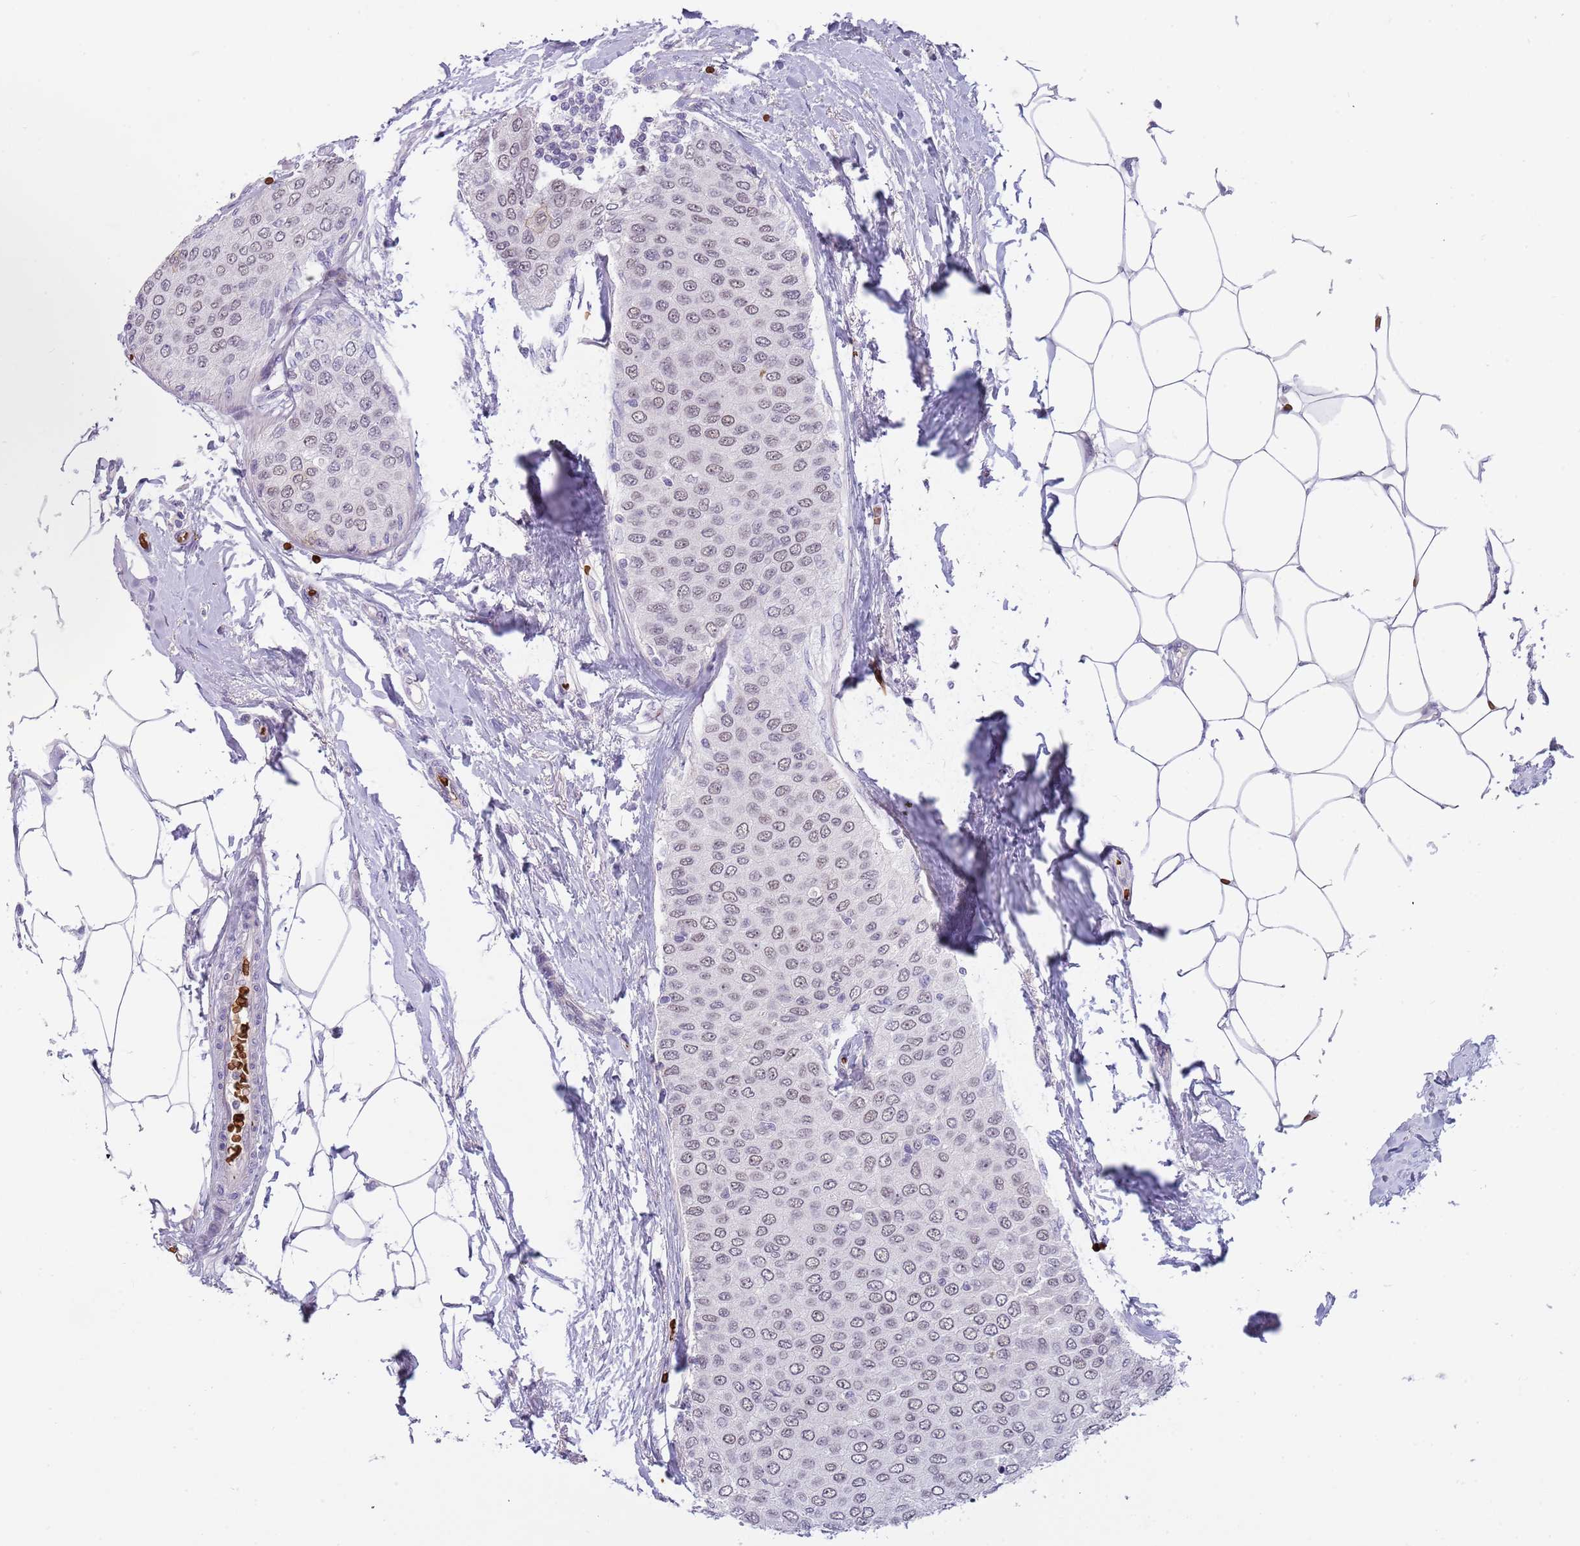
{"staining": {"intensity": "weak", "quantity": ">75%", "location": "nuclear"}, "tissue": "breast cancer", "cell_type": "Tumor cells", "image_type": "cancer", "snomed": [{"axis": "morphology", "description": "Duct carcinoma"}, {"axis": "topography", "description": "Breast"}], "caption": "Immunohistochemistry micrograph of human breast intraductal carcinoma stained for a protein (brown), which demonstrates low levels of weak nuclear staining in approximately >75% of tumor cells.", "gene": "LYPD6B", "patient": {"sex": "female", "age": 72}}